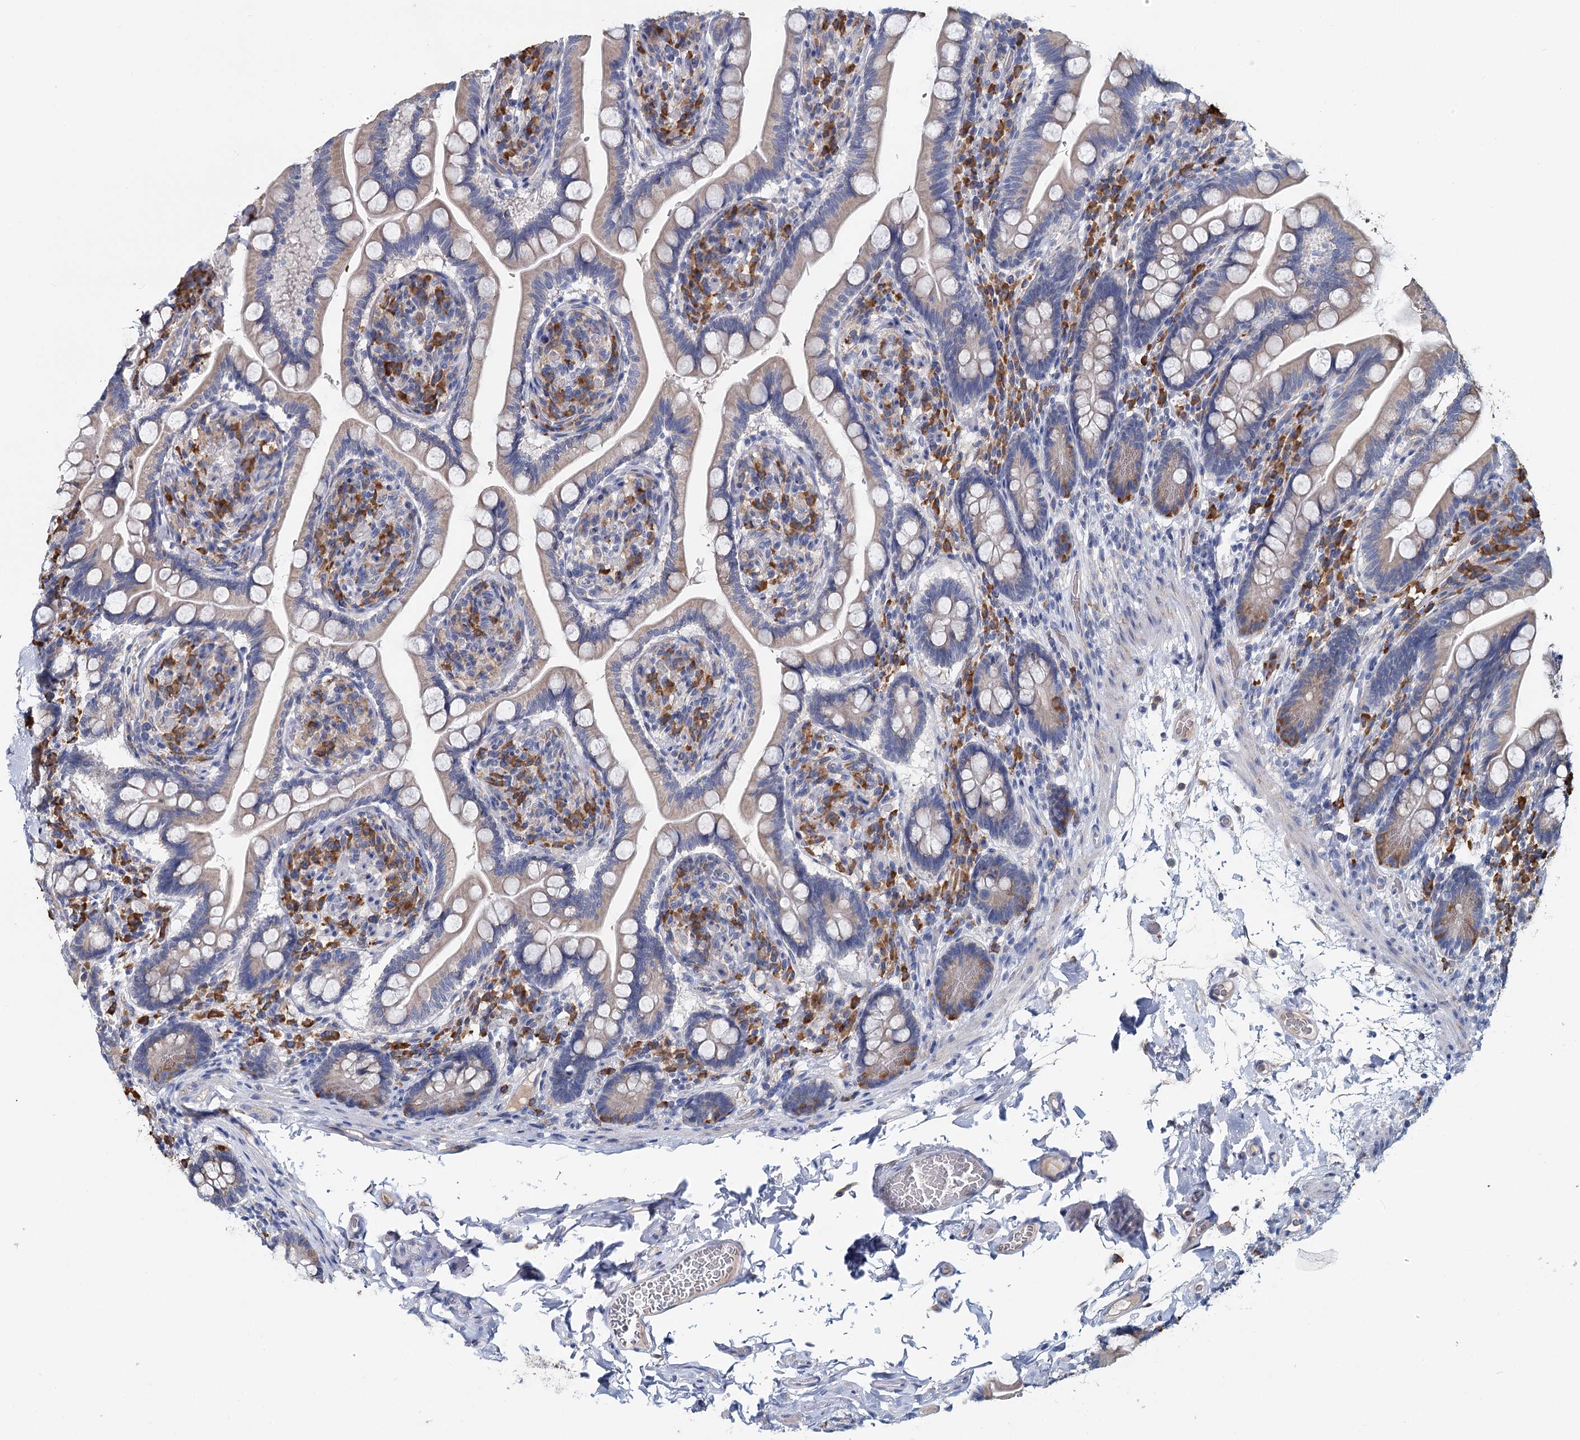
{"staining": {"intensity": "weak", "quantity": "25%-75%", "location": "cytoplasmic/membranous"}, "tissue": "small intestine", "cell_type": "Glandular cells", "image_type": "normal", "snomed": [{"axis": "morphology", "description": "Normal tissue, NOS"}, {"axis": "topography", "description": "Small intestine"}], "caption": "Immunohistochemical staining of normal human small intestine reveals 25%-75% levels of weak cytoplasmic/membranous protein positivity in approximately 25%-75% of glandular cells. Immunohistochemistry stains the protein in brown and the nuclei are stained blue.", "gene": "ANKRD16", "patient": {"sex": "female", "age": 64}}